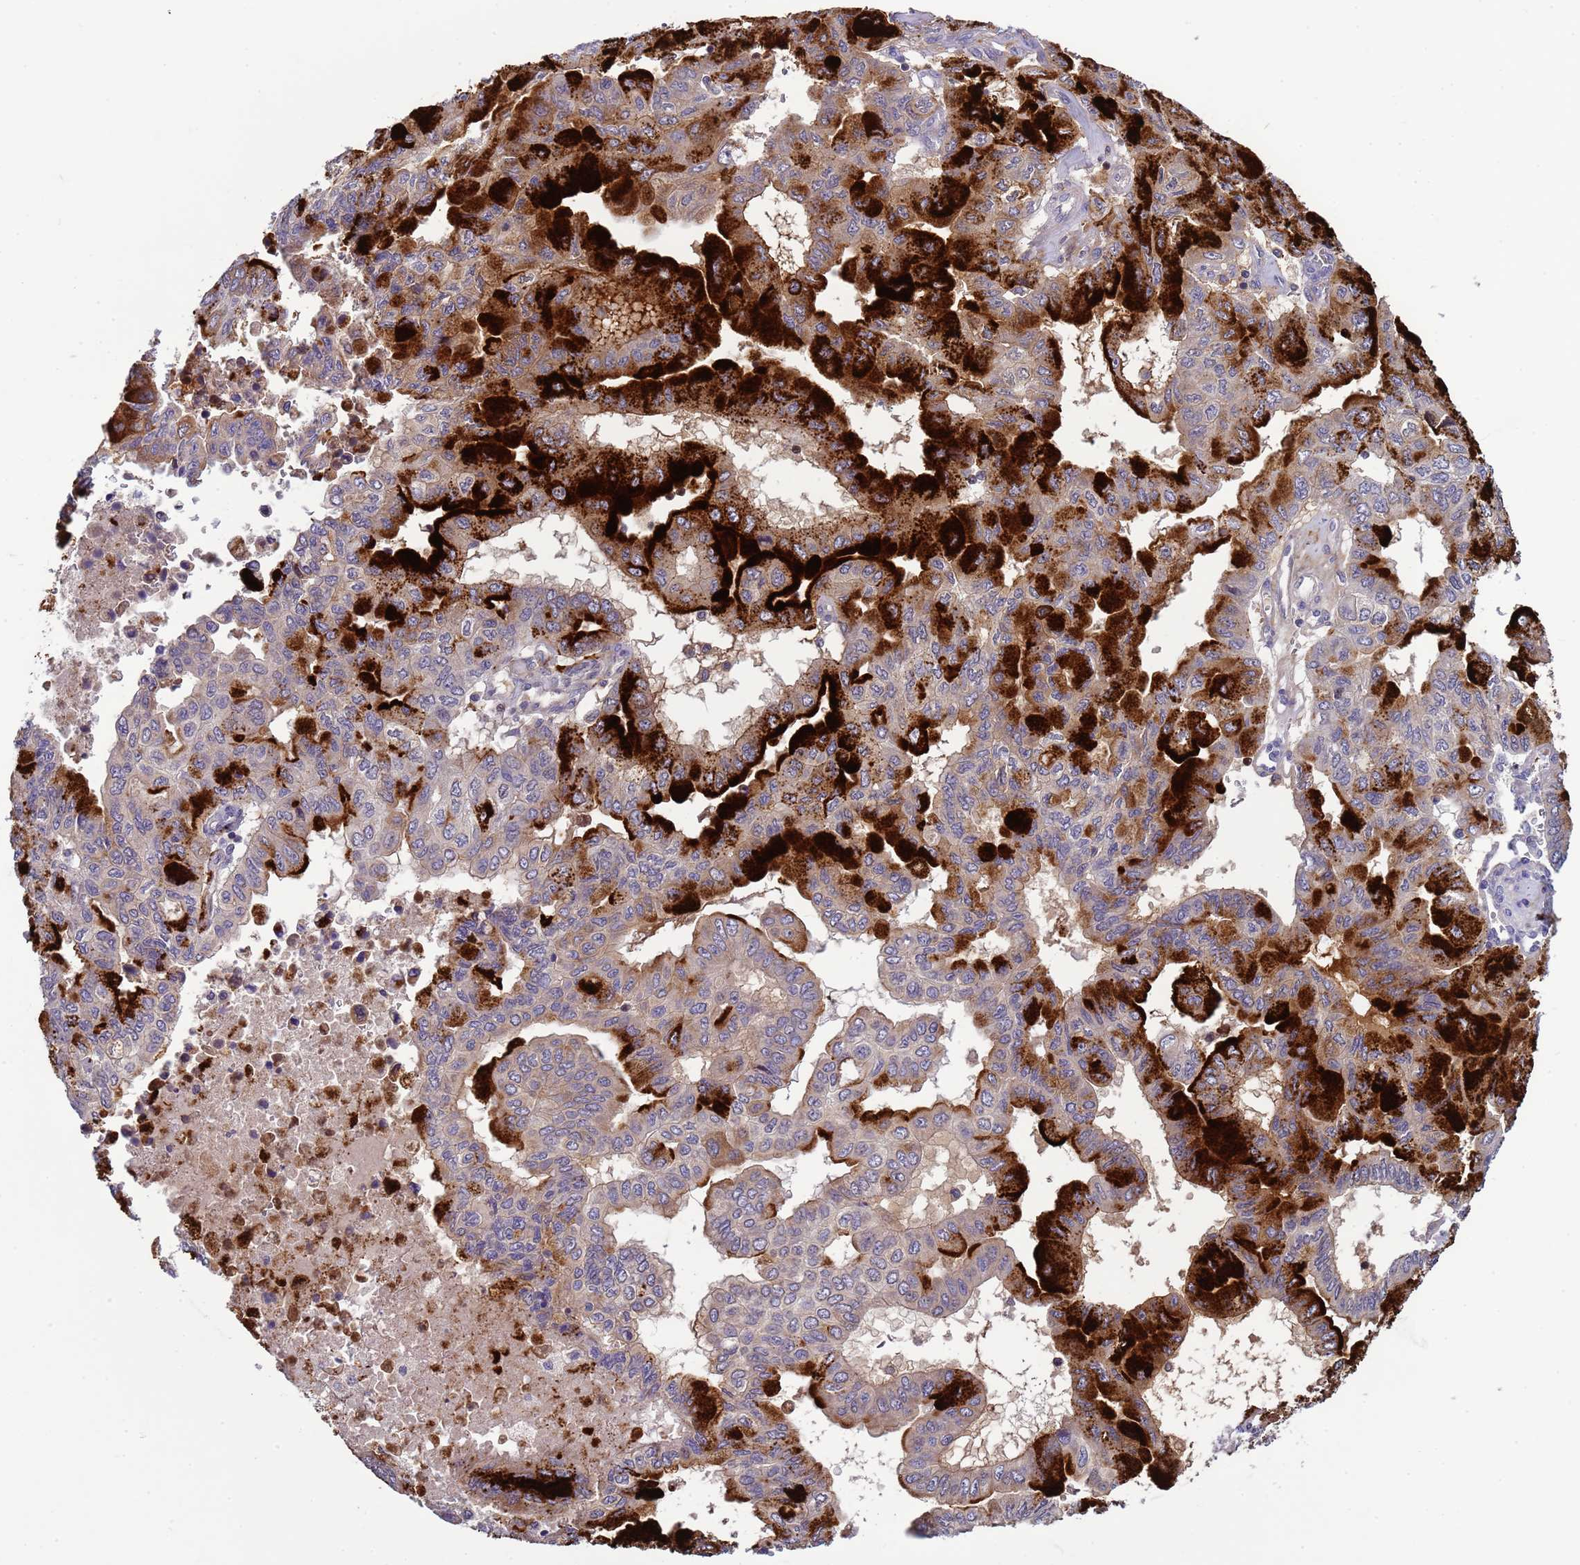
{"staining": {"intensity": "strong", "quantity": "25%-75%", "location": "cytoplasmic/membranous"}, "tissue": "pancreatic cancer", "cell_type": "Tumor cells", "image_type": "cancer", "snomed": [{"axis": "morphology", "description": "Adenocarcinoma, NOS"}, {"axis": "topography", "description": "Pancreas"}], "caption": "An immunohistochemistry (IHC) photomicrograph of tumor tissue is shown. Protein staining in brown highlights strong cytoplasmic/membranous positivity in pancreatic cancer within tumor cells. (Brightfield microscopy of DAB IHC at high magnification).", "gene": "TRIM51", "patient": {"sex": "male", "age": 51}}